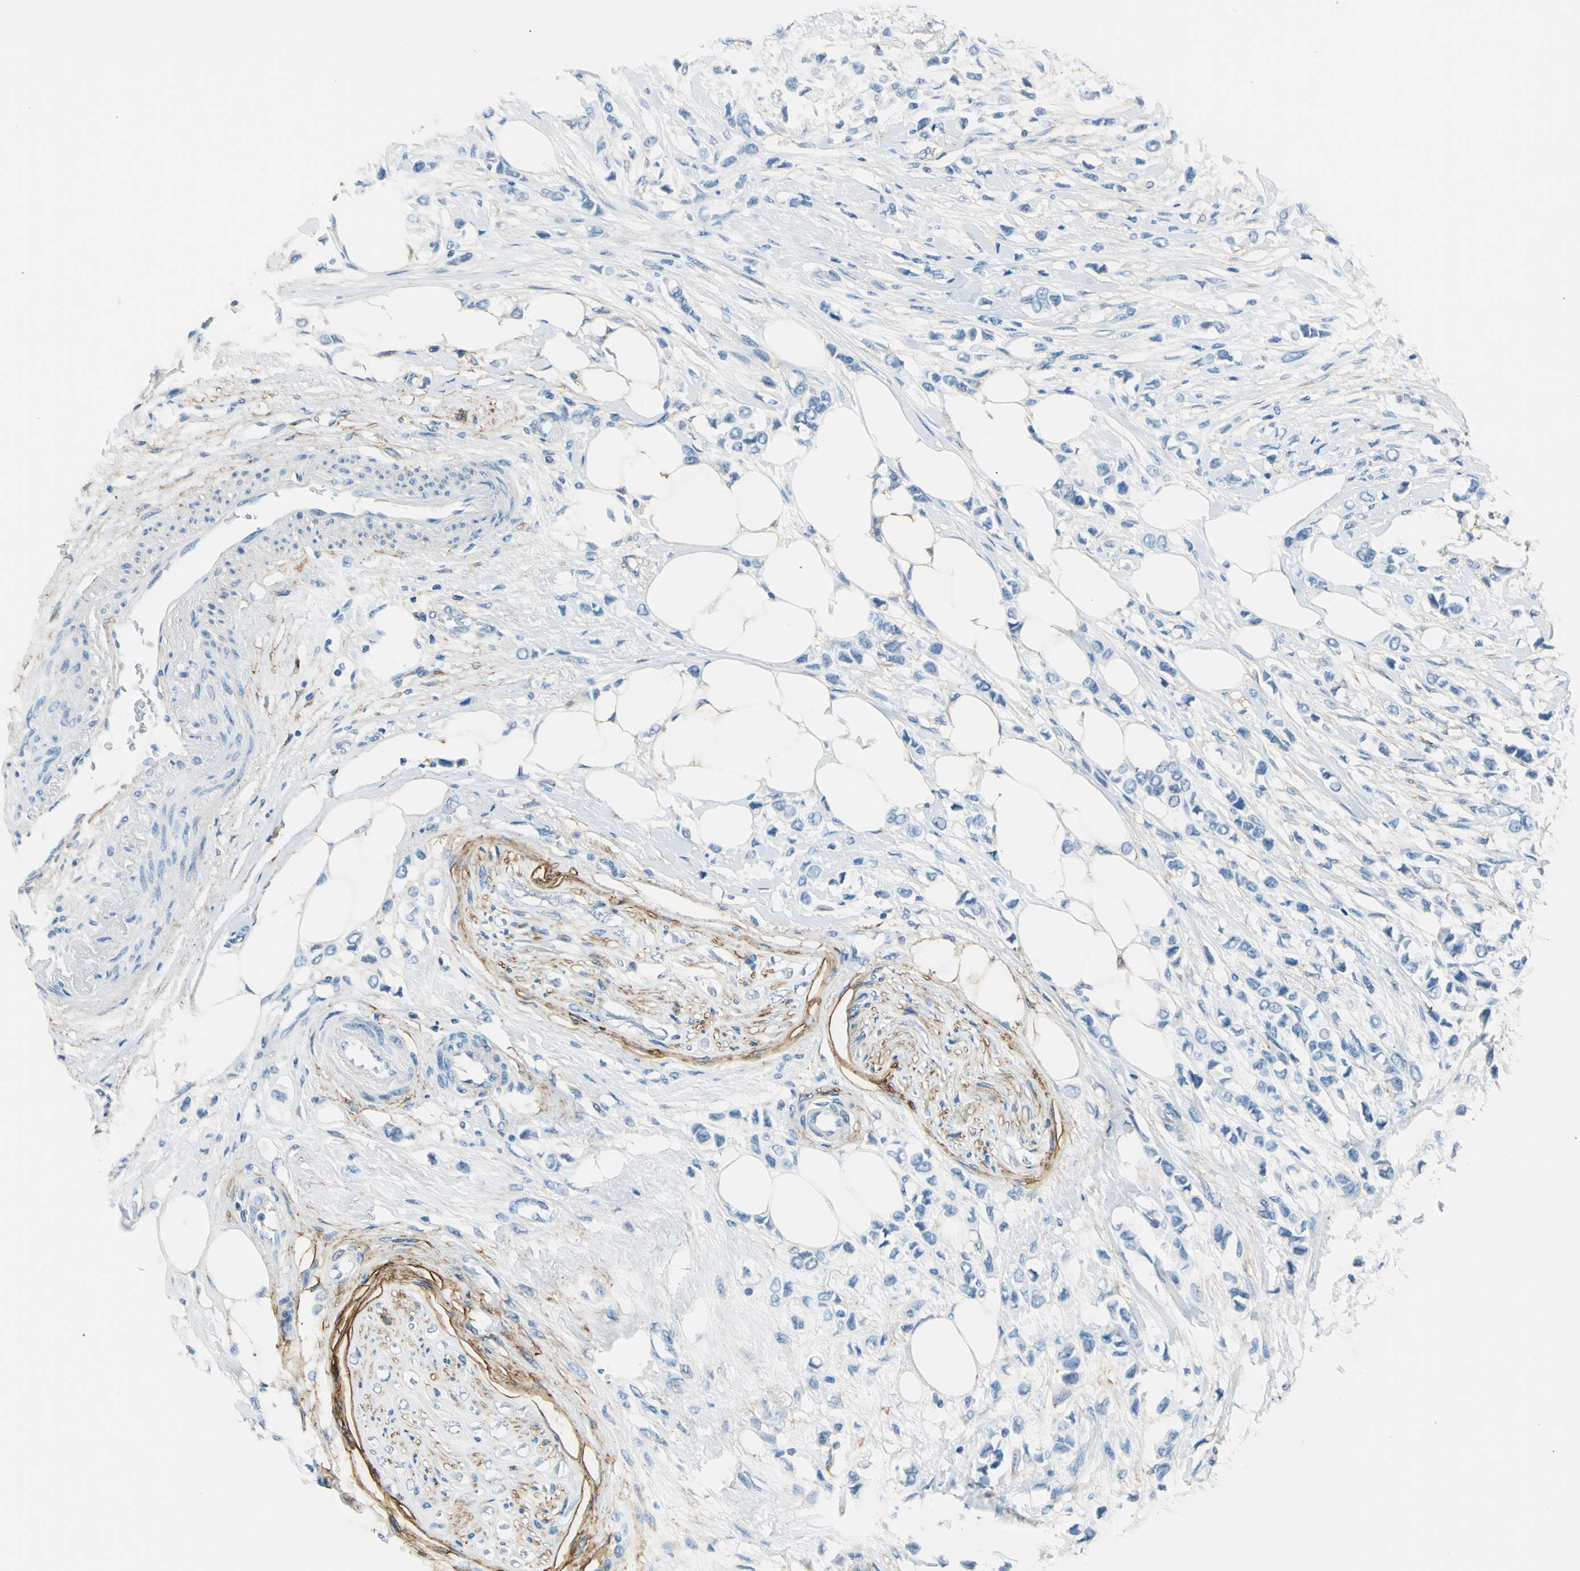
{"staining": {"intensity": "negative", "quantity": "none", "location": "none"}, "tissue": "breast cancer", "cell_type": "Tumor cells", "image_type": "cancer", "snomed": [{"axis": "morphology", "description": "Lobular carcinoma"}, {"axis": "topography", "description": "Breast"}], "caption": "Immunohistochemical staining of breast cancer (lobular carcinoma) displays no significant positivity in tumor cells.", "gene": "AKAP12", "patient": {"sex": "female", "age": 51}}